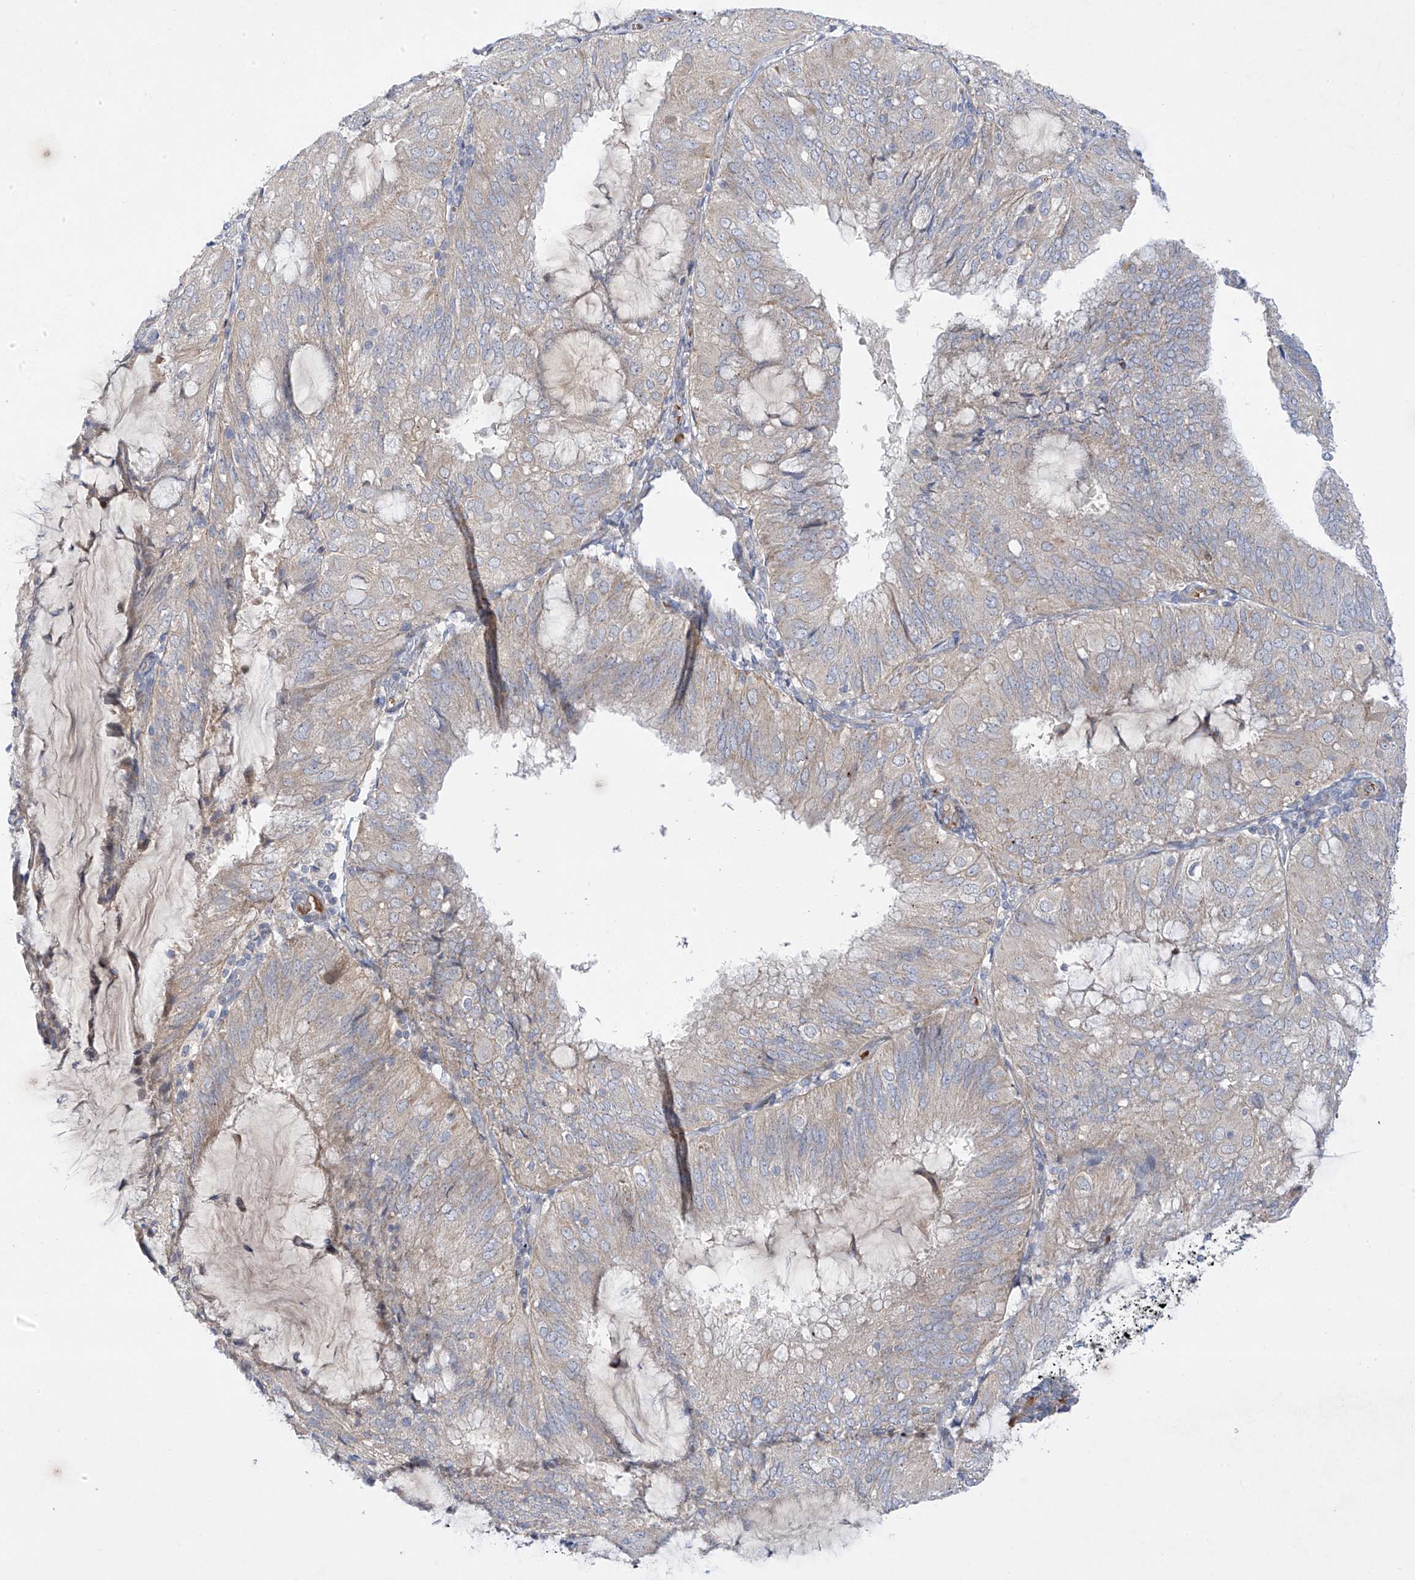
{"staining": {"intensity": "weak", "quantity": "<25%", "location": "cytoplasmic/membranous"}, "tissue": "endometrial cancer", "cell_type": "Tumor cells", "image_type": "cancer", "snomed": [{"axis": "morphology", "description": "Adenocarcinoma, NOS"}, {"axis": "topography", "description": "Endometrium"}], "caption": "This is an immunohistochemistry (IHC) photomicrograph of endometrial adenocarcinoma. There is no positivity in tumor cells.", "gene": "METTL18", "patient": {"sex": "female", "age": 81}}